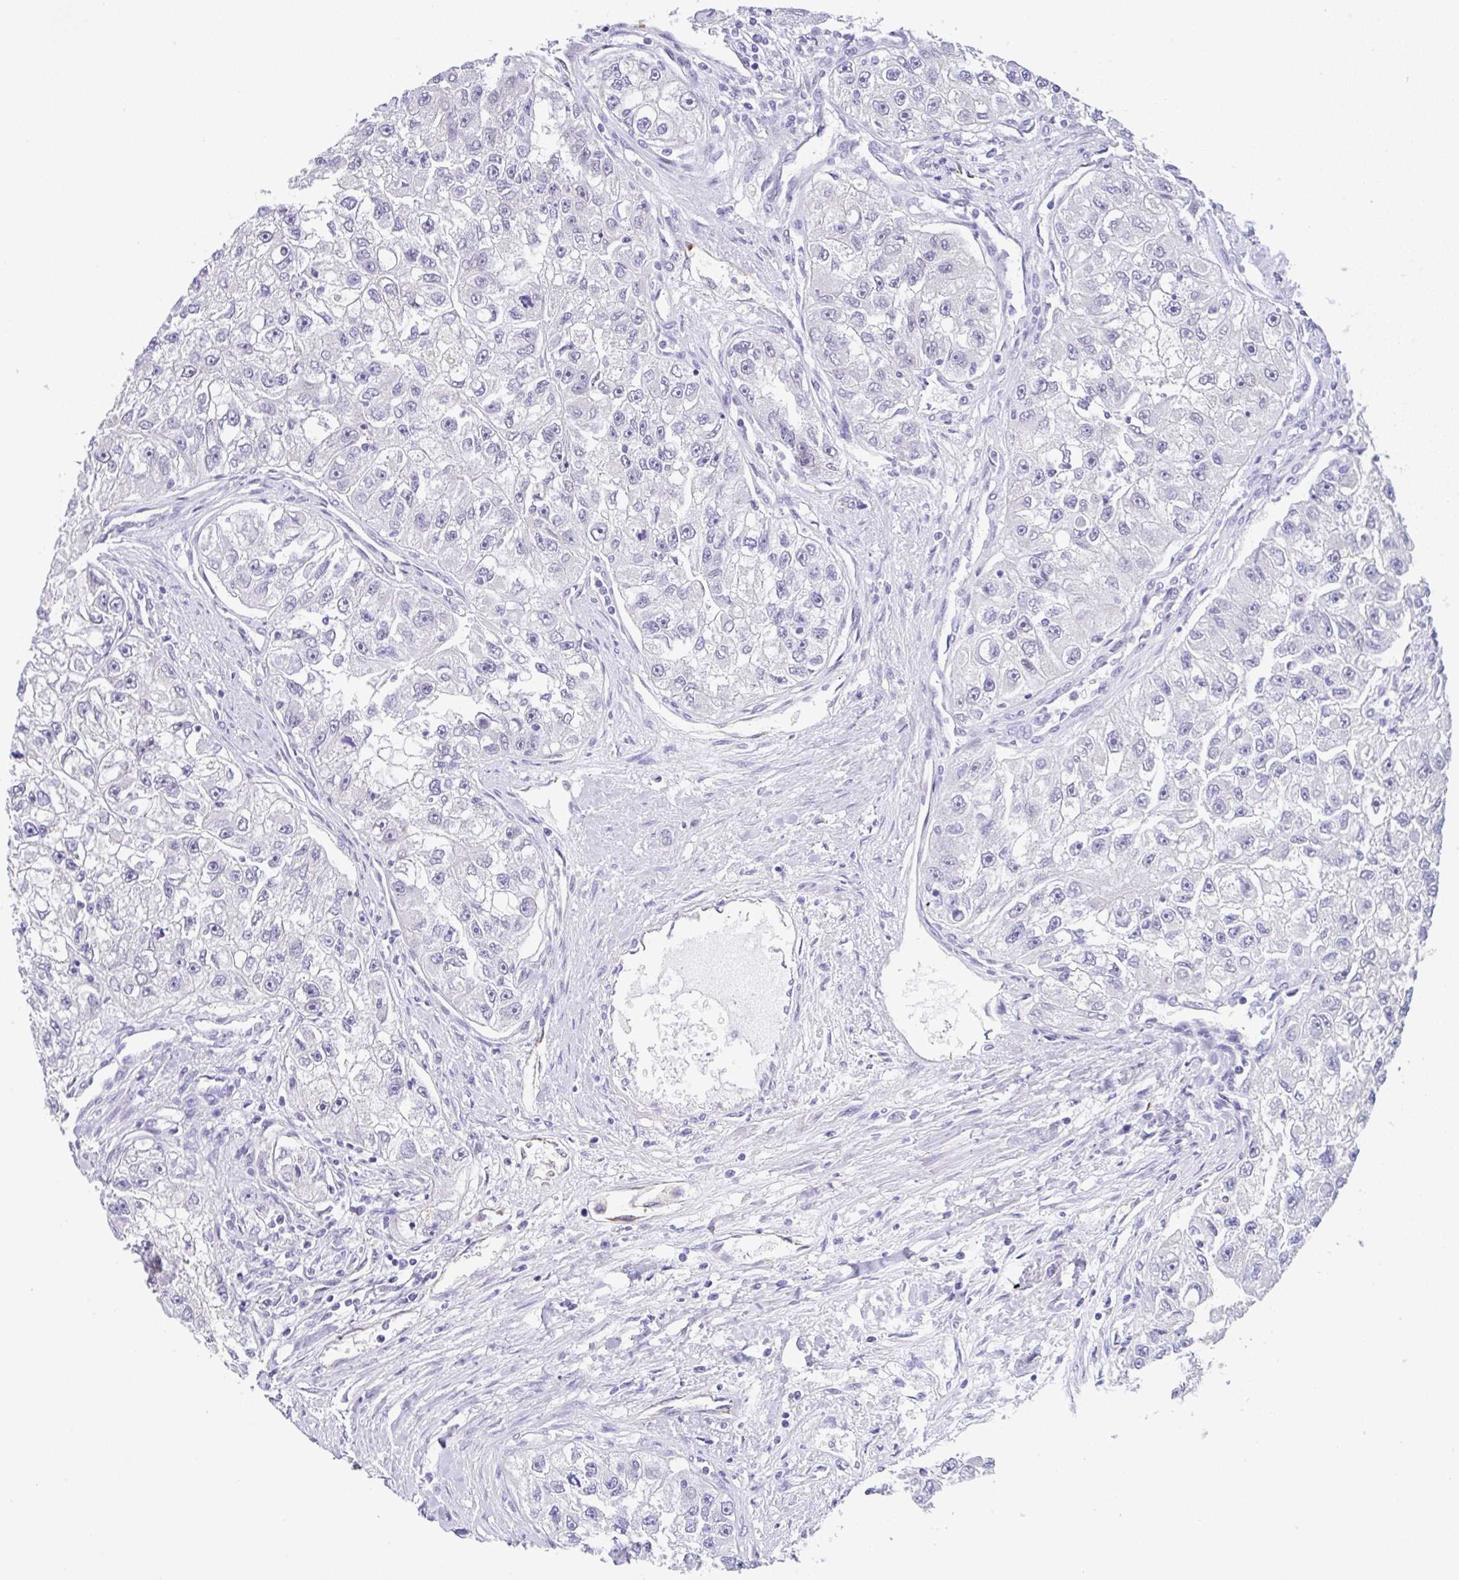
{"staining": {"intensity": "negative", "quantity": "none", "location": "none"}, "tissue": "renal cancer", "cell_type": "Tumor cells", "image_type": "cancer", "snomed": [{"axis": "morphology", "description": "Adenocarcinoma, NOS"}, {"axis": "topography", "description": "Kidney"}], "caption": "High magnification brightfield microscopy of renal cancer (adenocarcinoma) stained with DAB (brown) and counterstained with hematoxylin (blue): tumor cells show no significant expression.", "gene": "CGNL1", "patient": {"sex": "male", "age": 63}}